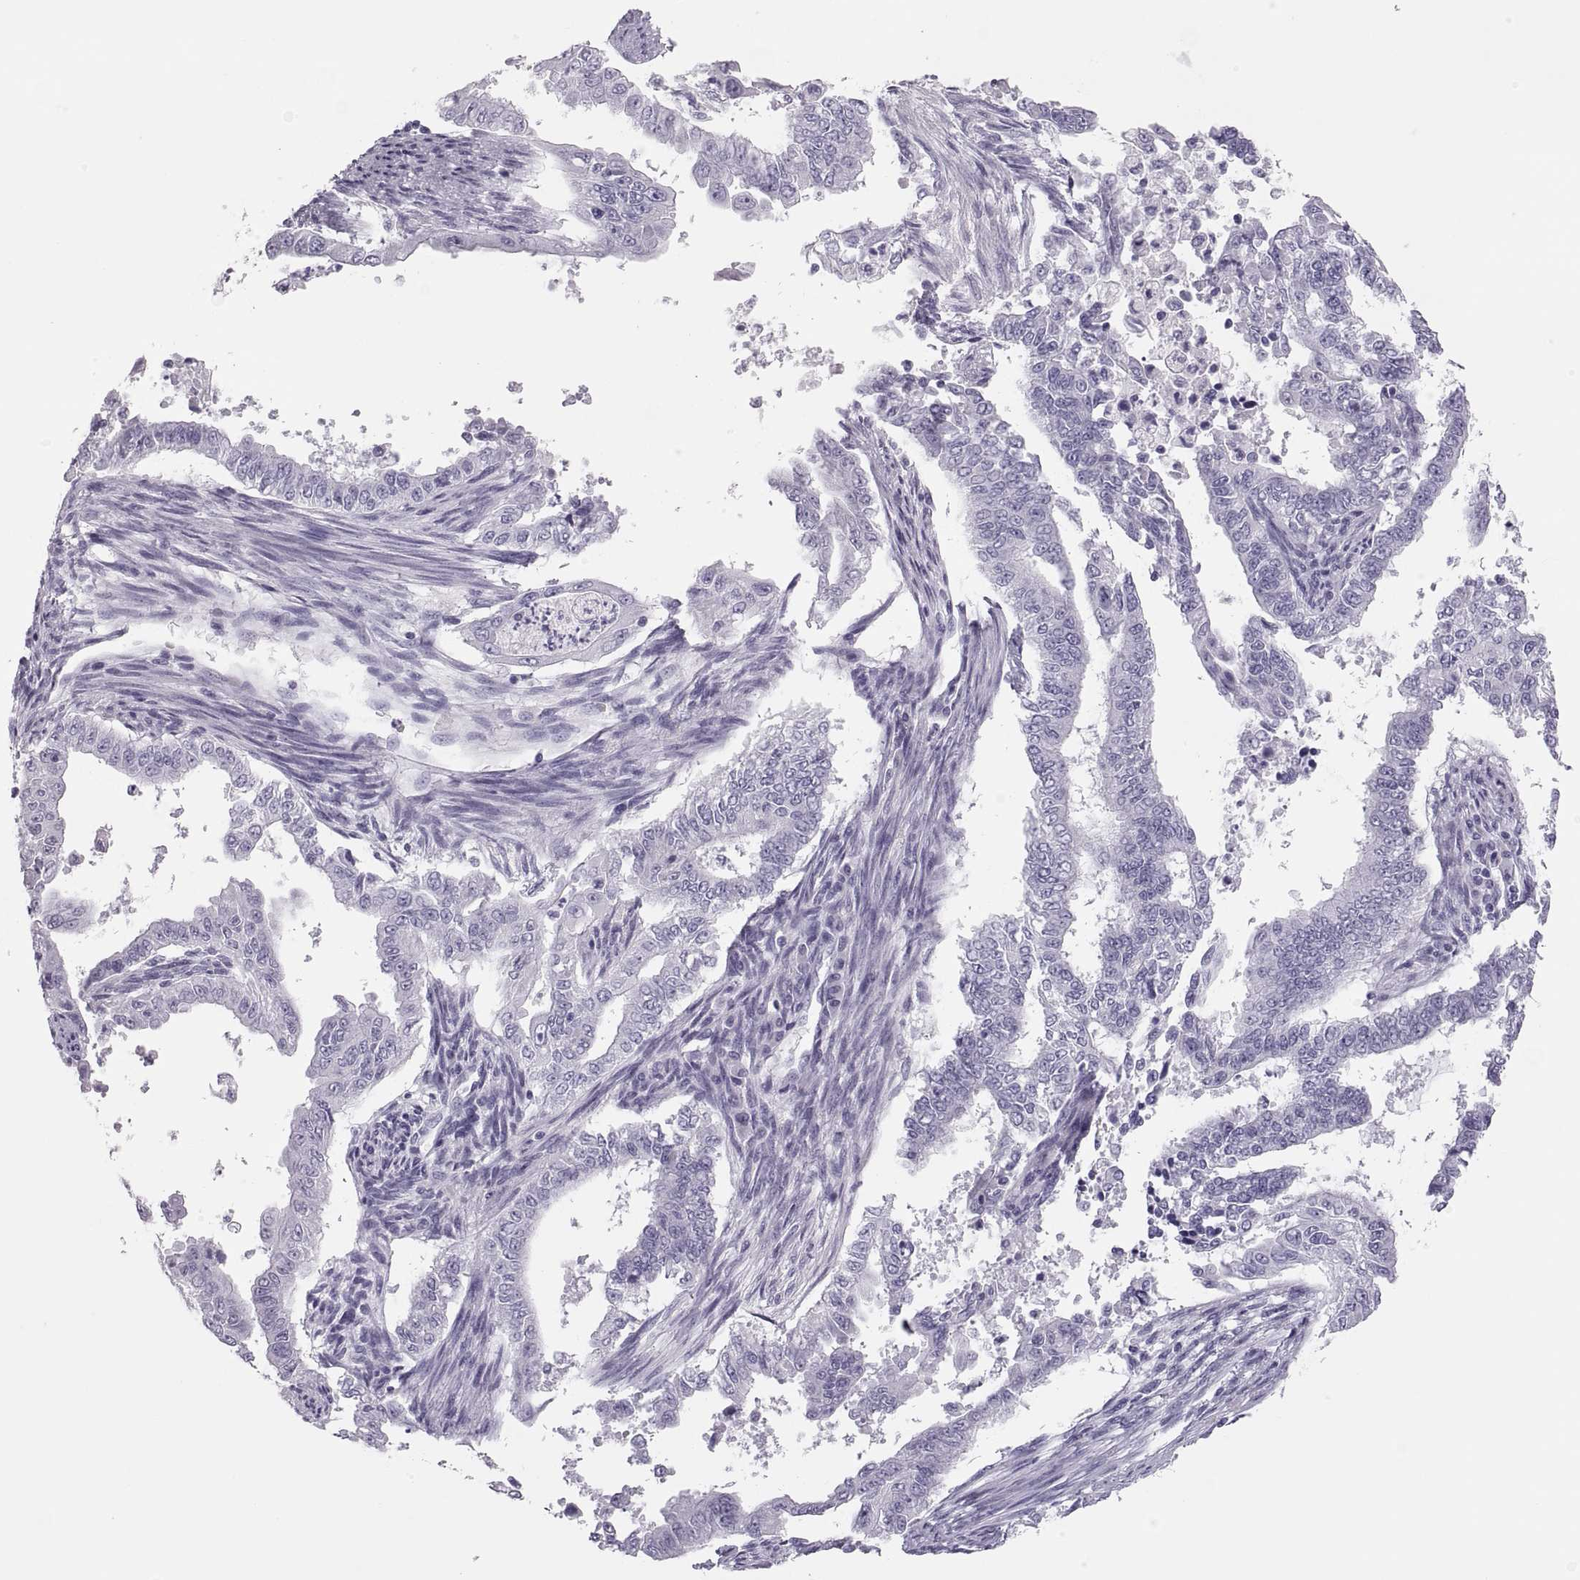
{"staining": {"intensity": "negative", "quantity": "none", "location": "none"}, "tissue": "endometrial cancer", "cell_type": "Tumor cells", "image_type": "cancer", "snomed": [{"axis": "morphology", "description": "Adenocarcinoma, NOS"}, {"axis": "topography", "description": "Uterus"}], "caption": "Tumor cells show no significant positivity in endometrial adenocarcinoma.", "gene": "SEMG1", "patient": {"sex": "female", "age": 59}}